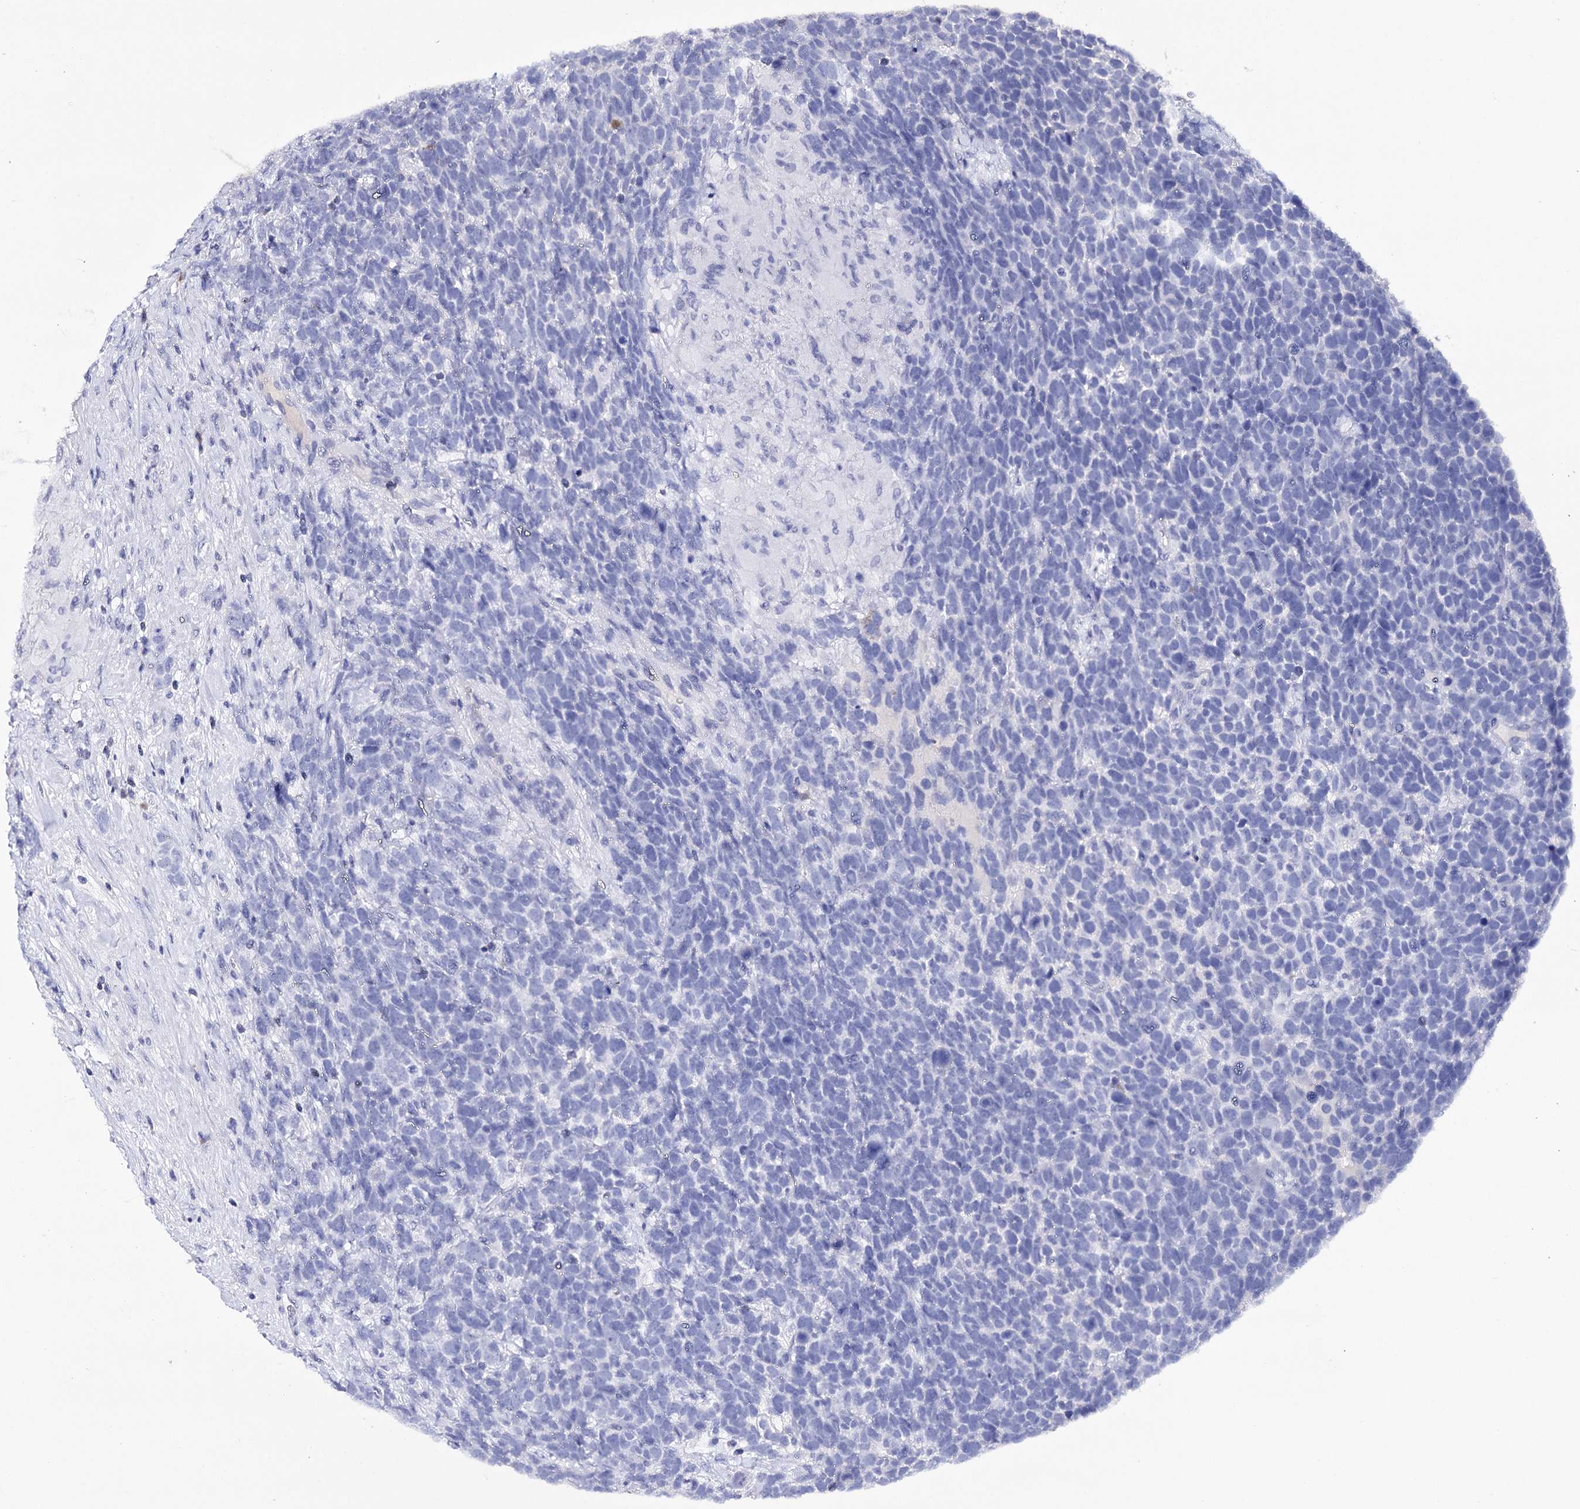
{"staining": {"intensity": "negative", "quantity": "none", "location": "none"}, "tissue": "urothelial cancer", "cell_type": "Tumor cells", "image_type": "cancer", "snomed": [{"axis": "morphology", "description": "Urothelial carcinoma, High grade"}, {"axis": "topography", "description": "Urinary bladder"}], "caption": "Image shows no protein positivity in tumor cells of urothelial cancer tissue. (IHC, brightfield microscopy, high magnification).", "gene": "PCGF5", "patient": {"sex": "female", "age": 82}}